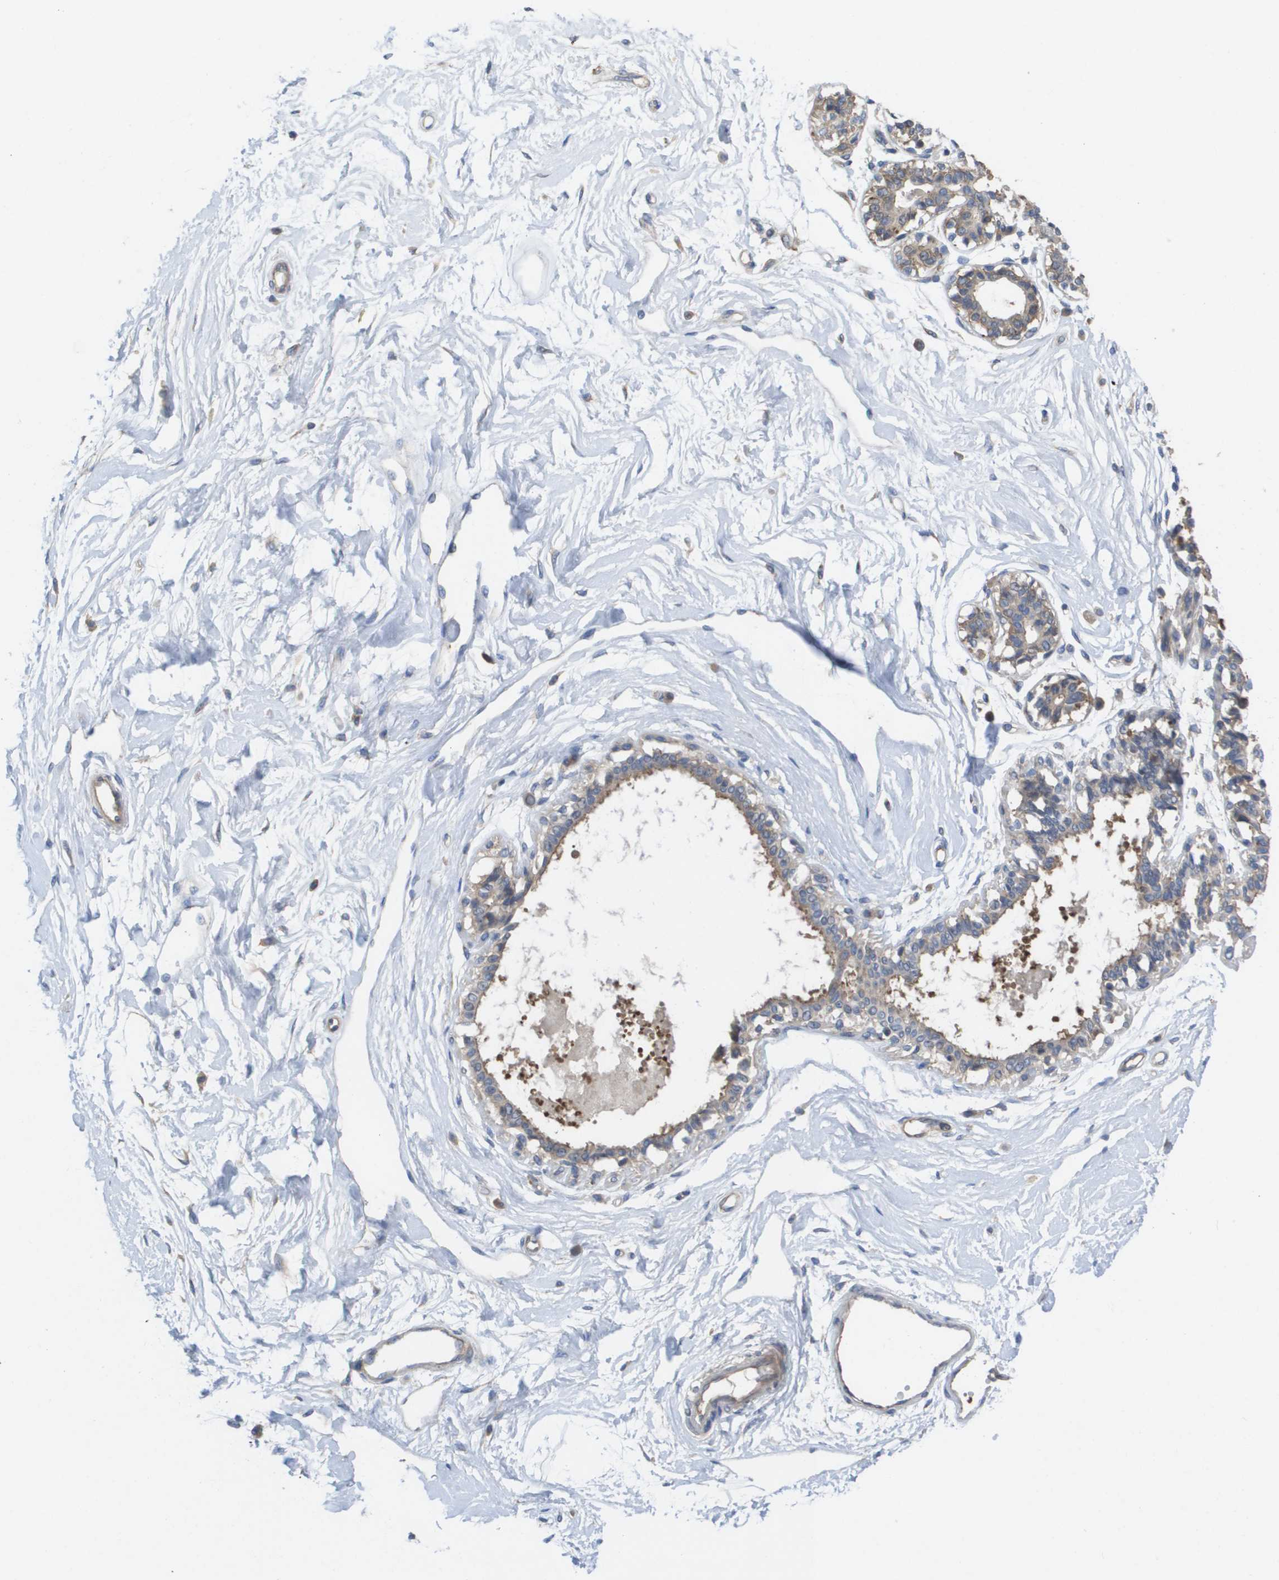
{"staining": {"intensity": "negative", "quantity": "none", "location": "none"}, "tissue": "breast", "cell_type": "Adipocytes", "image_type": "normal", "snomed": [{"axis": "morphology", "description": "Normal tissue, NOS"}, {"axis": "topography", "description": "Breast"}], "caption": "Unremarkable breast was stained to show a protein in brown. There is no significant positivity in adipocytes. Nuclei are stained in blue.", "gene": "EIF4G2", "patient": {"sex": "female", "age": 45}}